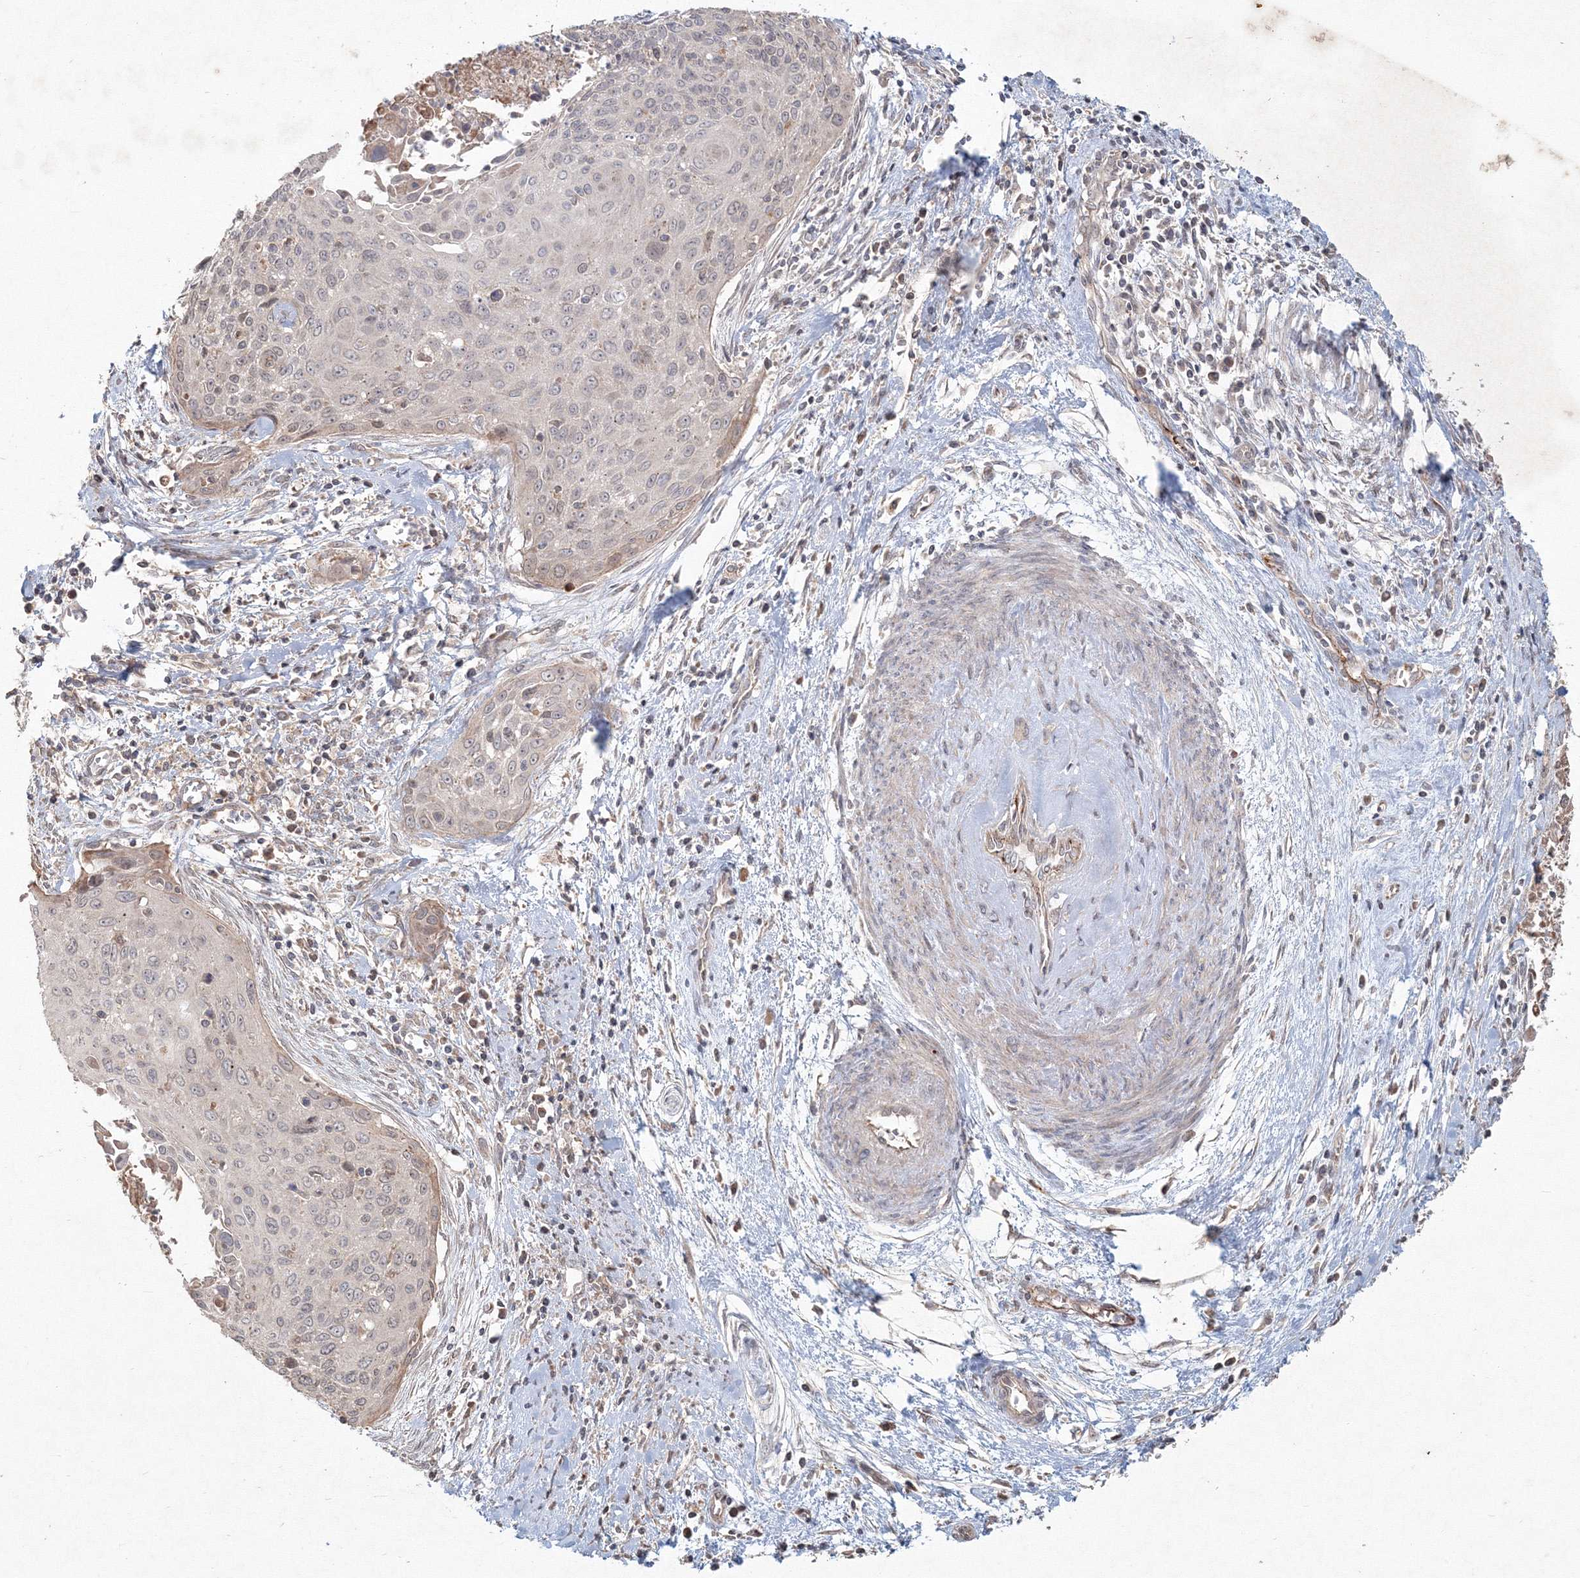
{"staining": {"intensity": "weak", "quantity": "<25%", "location": "cytoplasmic/membranous"}, "tissue": "cervical cancer", "cell_type": "Tumor cells", "image_type": "cancer", "snomed": [{"axis": "morphology", "description": "Squamous cell carcinoma, NOS"}, {"axis": "topography", "description": "Cervix"}], "caption": "Tumor cells are negative for brown protein staining in cervical squamous cell carcinoma.", "gene": "ANAPC16", "patient": {"sex": "female", "age": 55}}